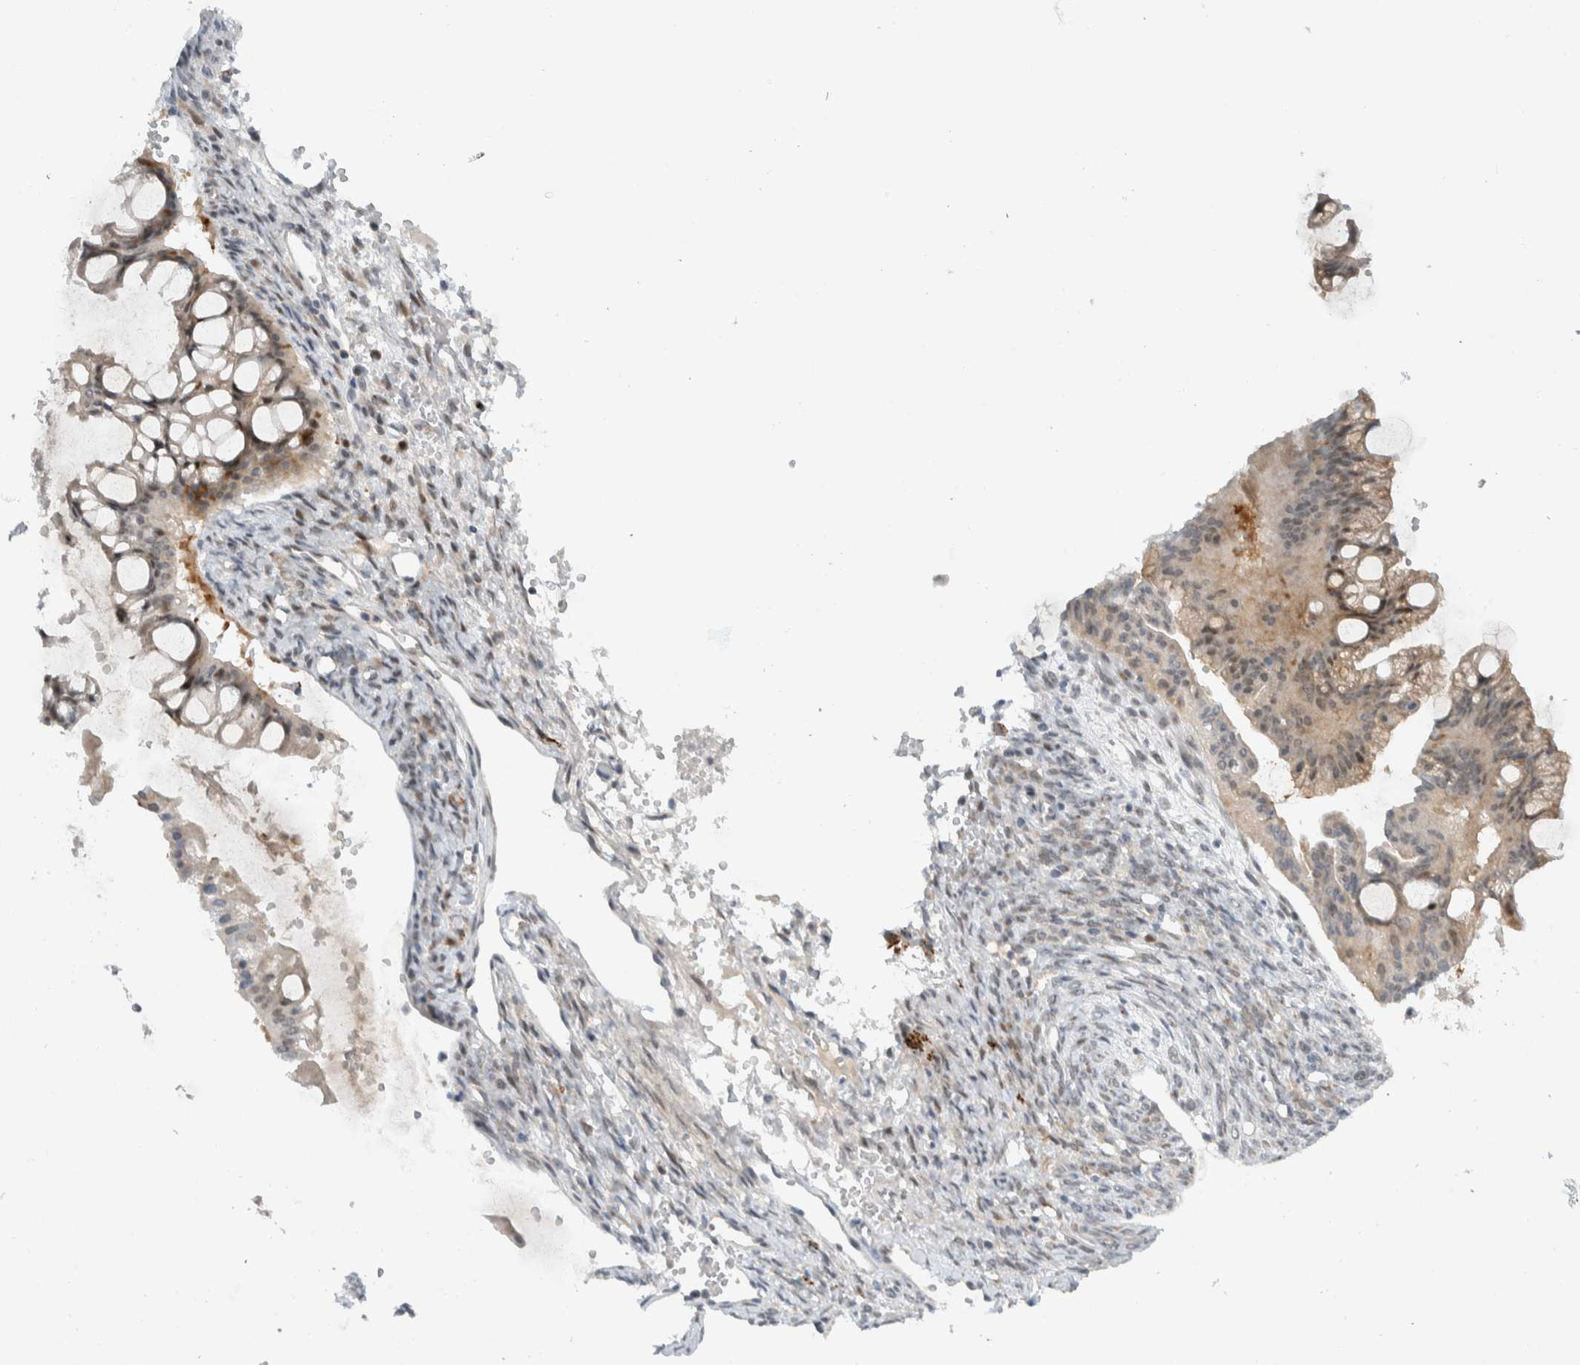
{"staining": {"intensity": "weak", "quantity": "<25%", "location": "cytoplasmic/membranous"}, "tissue": "ovarian cancer", "cell_type": "Tumor cells", "image_type": "cancer", "snomed": [{"axis": "morphology", "description": "Cystadenocarcinoma, mucinous, NOS"}, {"axis": "topography", "description": "Ovary"}], "caption": "Protein analysis of mucinous cystadenocarcinoma (ovarian) shows no significant expression in tumor cells.", "gene": "NCR3LG1", "patient": {"sex": "female", "age": 73}}